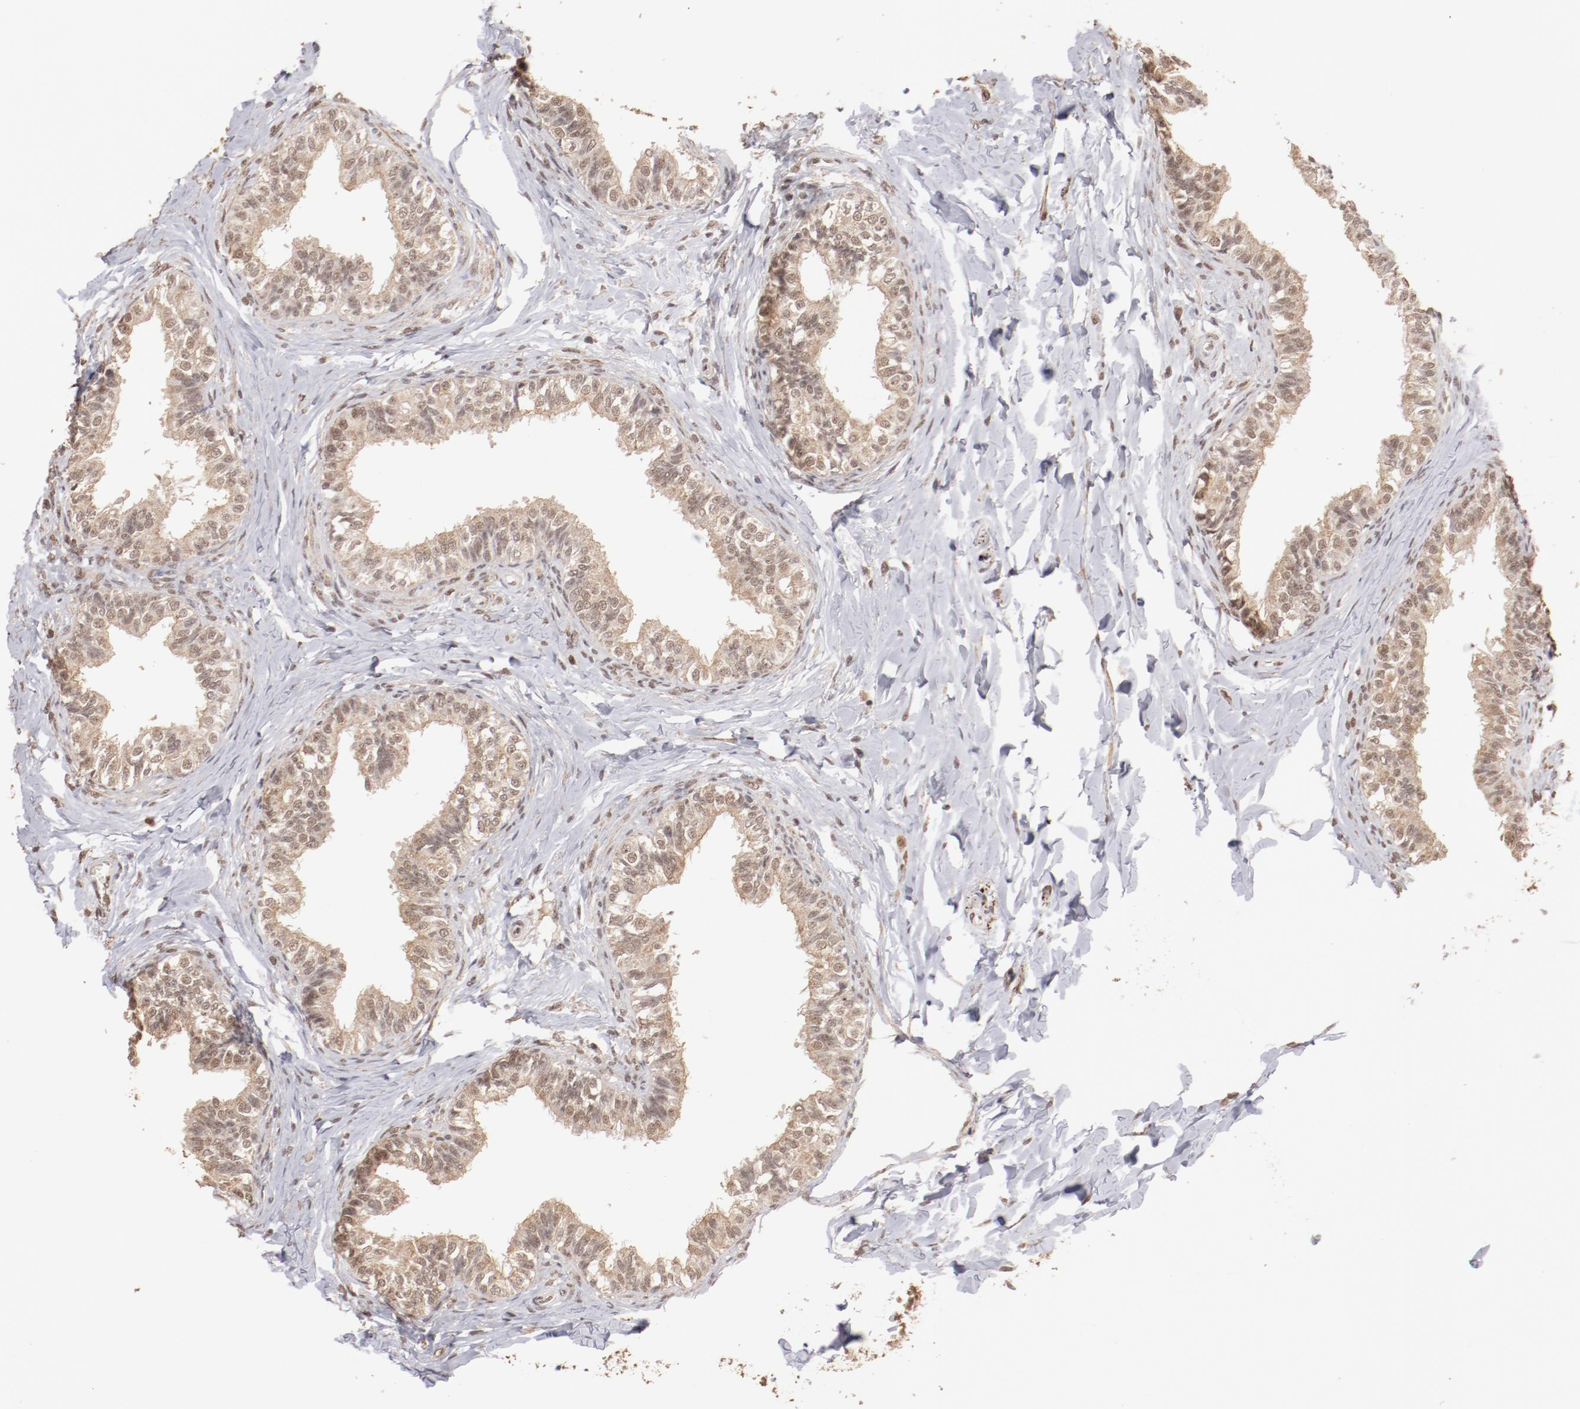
{"staining": {"intensity": "moderate", "quantity": ">75%", "location": "cytoplasmic/membranous,nuclear"}, "tissue": "epididymis", "cell_type": "Glandular cells", "image_type": "normal", "snomed": [{"axis": "morphology", "description": "Normal tissue, NOS"}, {"axis": "topography", "description": "Soft tissue"}, {"axis": "topography", "description": "Epididymis"}], "caption": "Epididymis stained with DAB (3,3'-diaminobenzidine) immunohistochemistry (IHC) reveals medium levels of moderate cytoplasmic/membranous,nuclear staining in about >75% of glandular cells. (brown staining indicates protein expression, while blue staining denotes nuclei).", "gene": "CLOCK", "patient": {"sex": "male", "age": 26}}